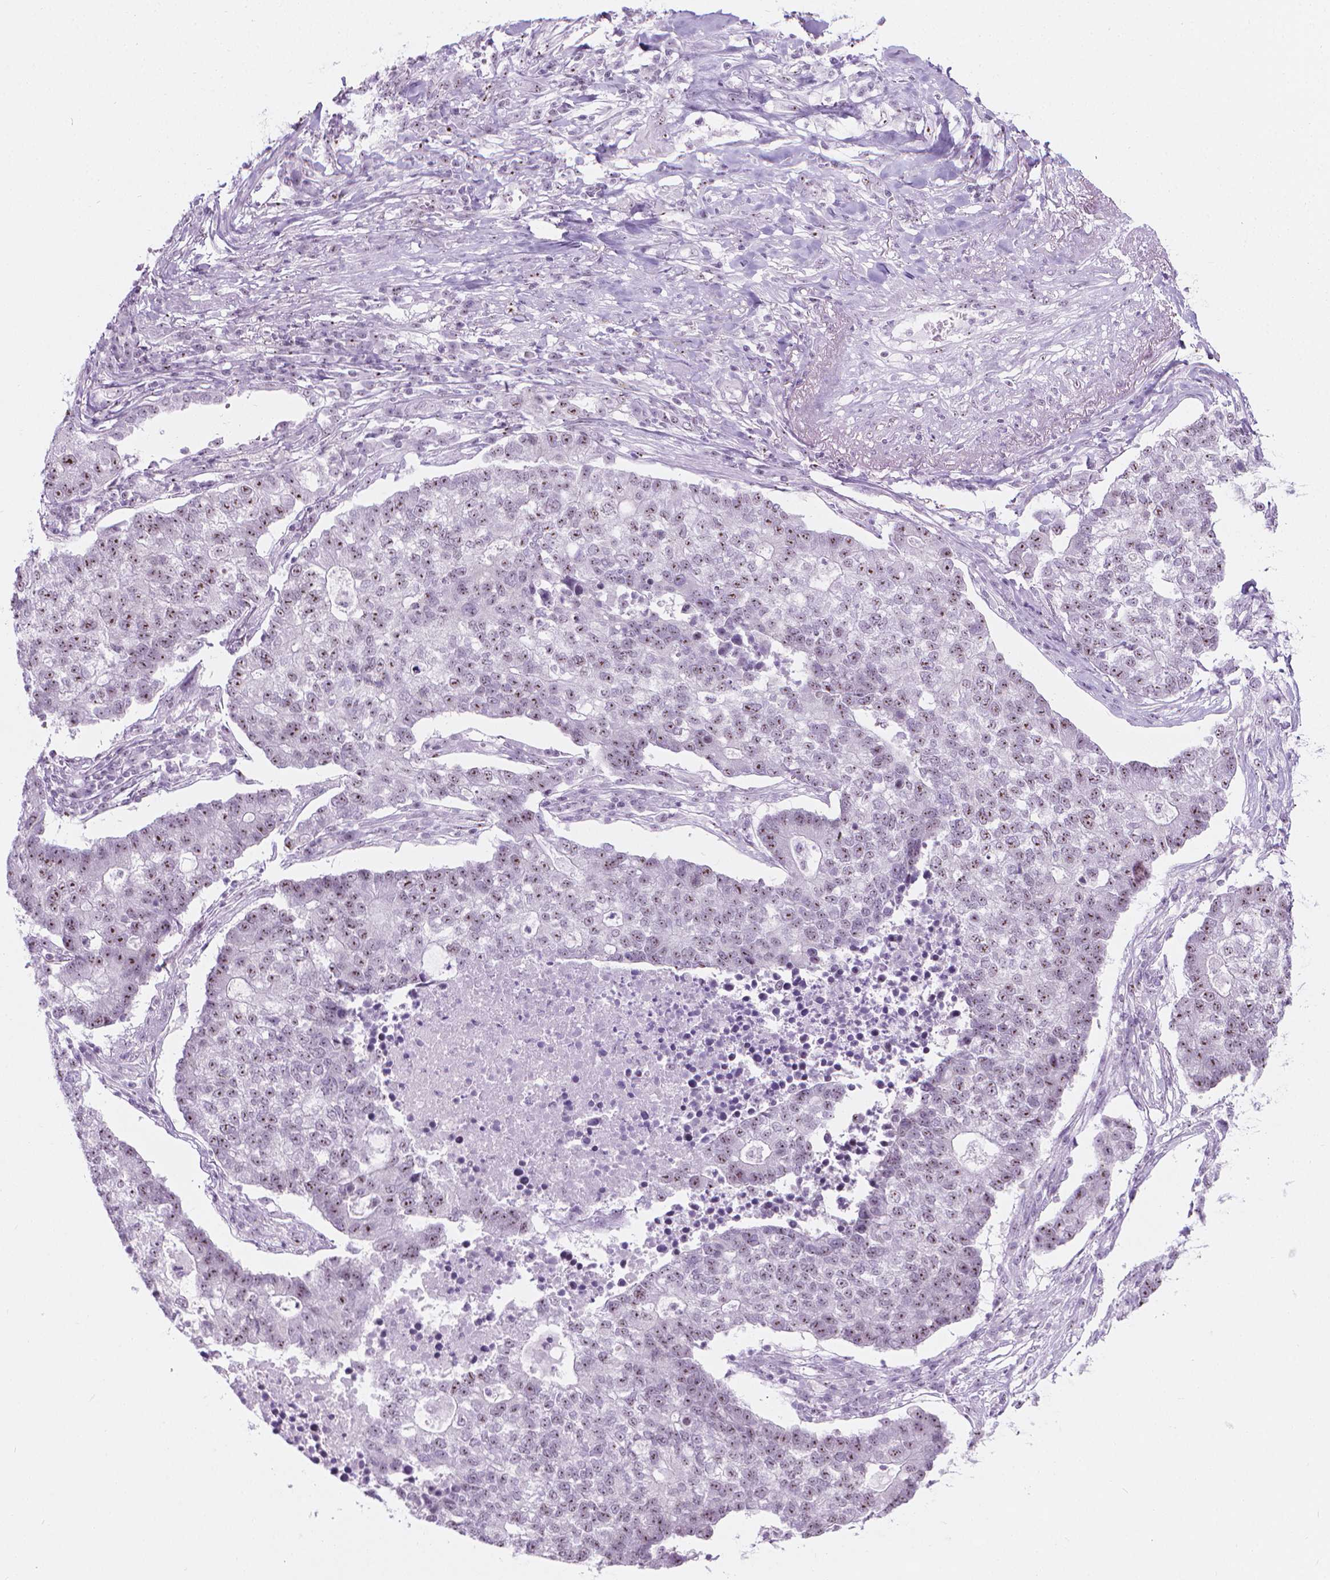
{"staining": {"intensity": "moderate", "quantity": "25%-75%", "location": "nuclear"}, "tissue": "lung cancer", "cell_type": "Tumor cells", "image_type": "cancer", "snomed": [{"axis": "morphology", "description": "Adenocarcinoma, NOS"}, {"axis": "topography", "description": "Lung"}], "caption": "IHC staining of lung cancer (adenocarcinoma), which displays medium levels of moderate nuclear positivity in approximately 25%-75% of tumor cells indicating moderate nuclear protein staining. The staining was performed using DAB (brown) for protein detection and nuclei were counterstained in hematoxylin (blue).", "gene": "NOL7", "patient": {"sex": "male", "age": 57}}